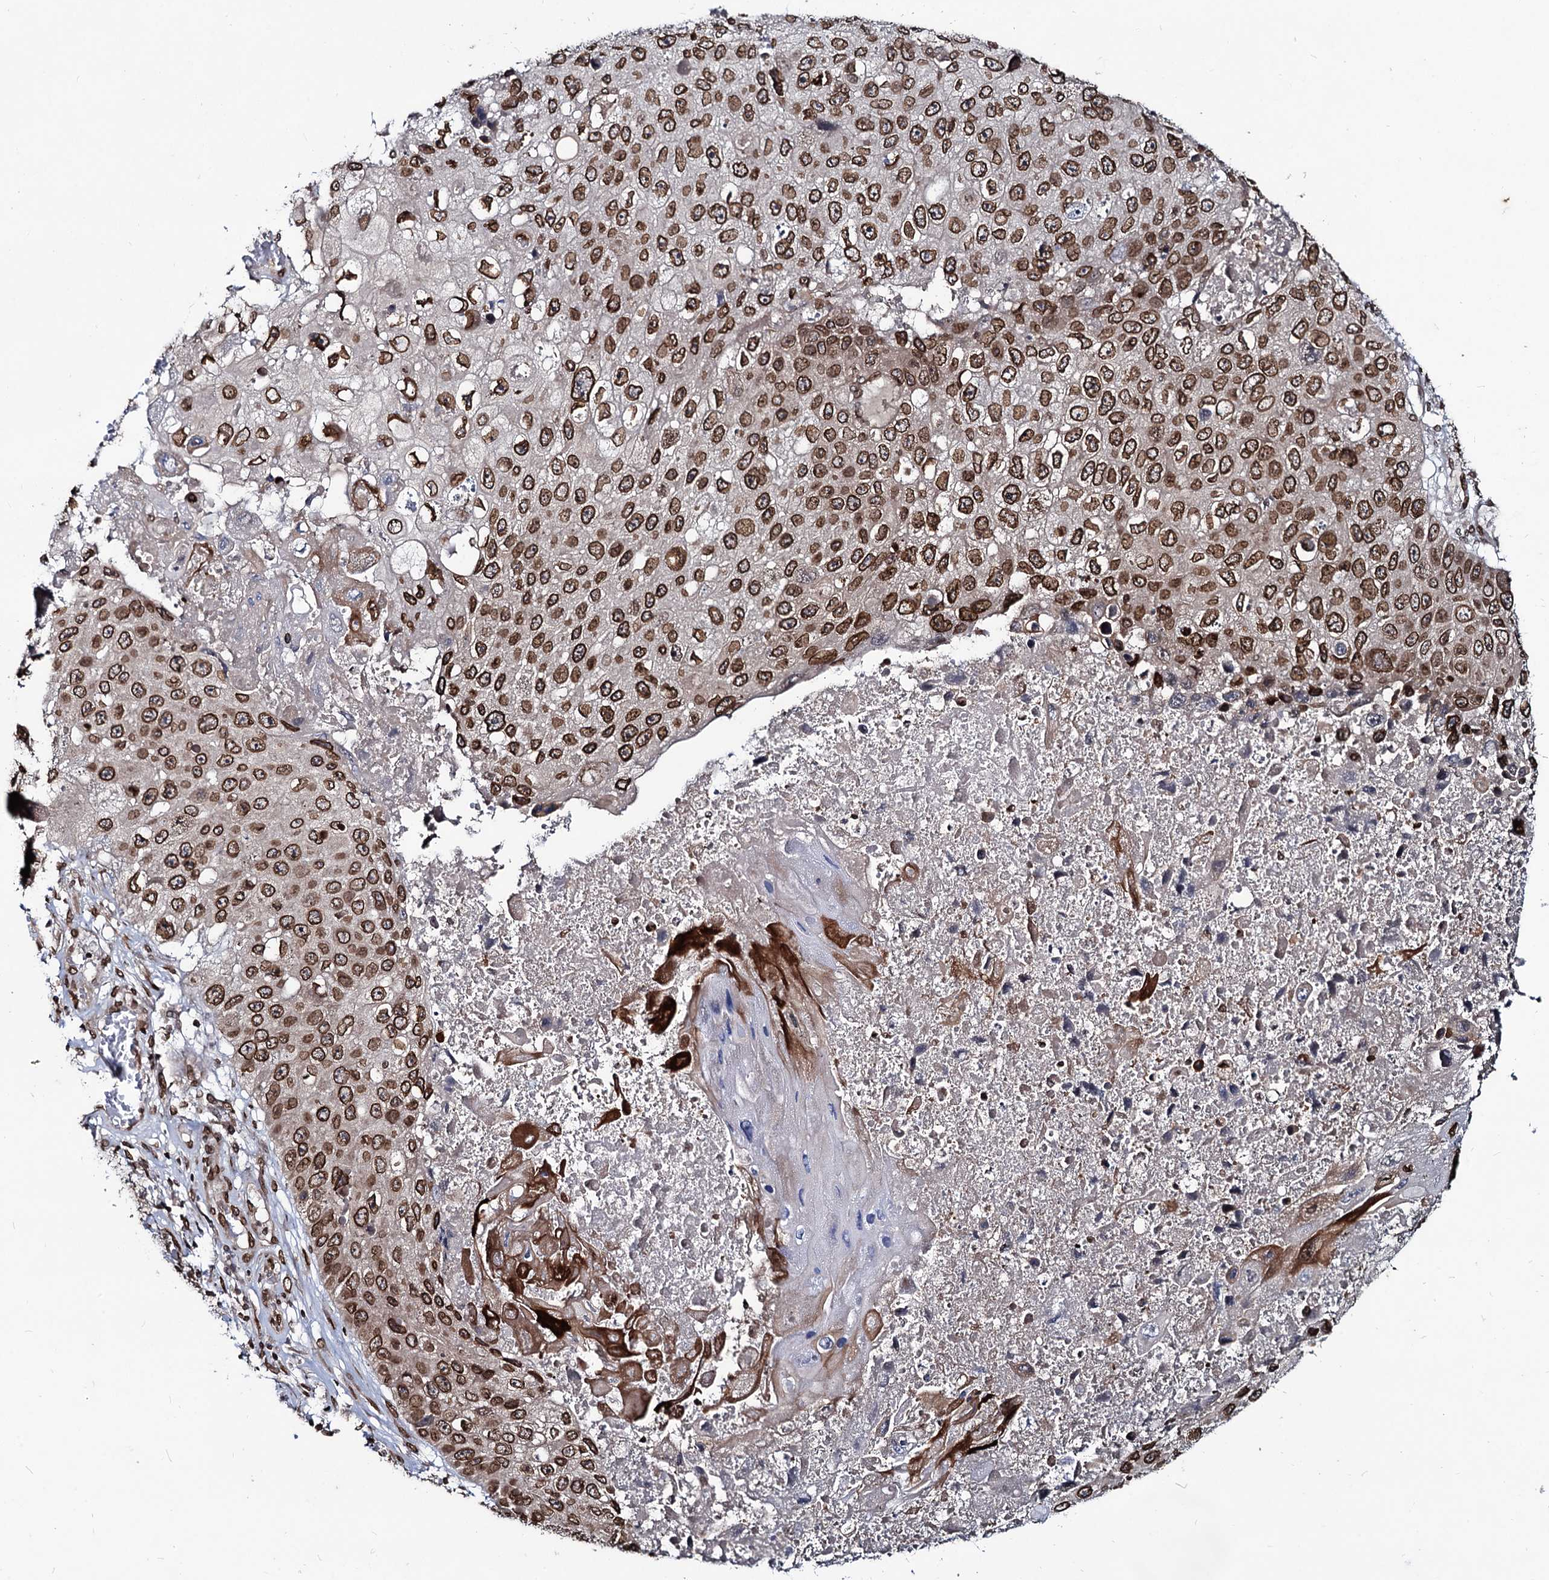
{"staining": {"intensity": "strong", "quantity": ">75%", "location": "cytoplasmic/membranous,nuclear"}, "tissue": "lung cancer", "cell_type": "Tumor cells", "image_type": "cancer", "snomed": [{"axis": "morphology", "description": "Squamous cell carcinoma, NOS"}, {"axis": "topography", "description": "Lung"}], "caption": "Protein analysis of squamous cell carcinoma (lung) tissue shows strong cytoplasmic/membranous and nuclear positivity in about >75% of tumor cells.", "gene": "RNF6", "patient": {"sex": "male", "age": 61}}